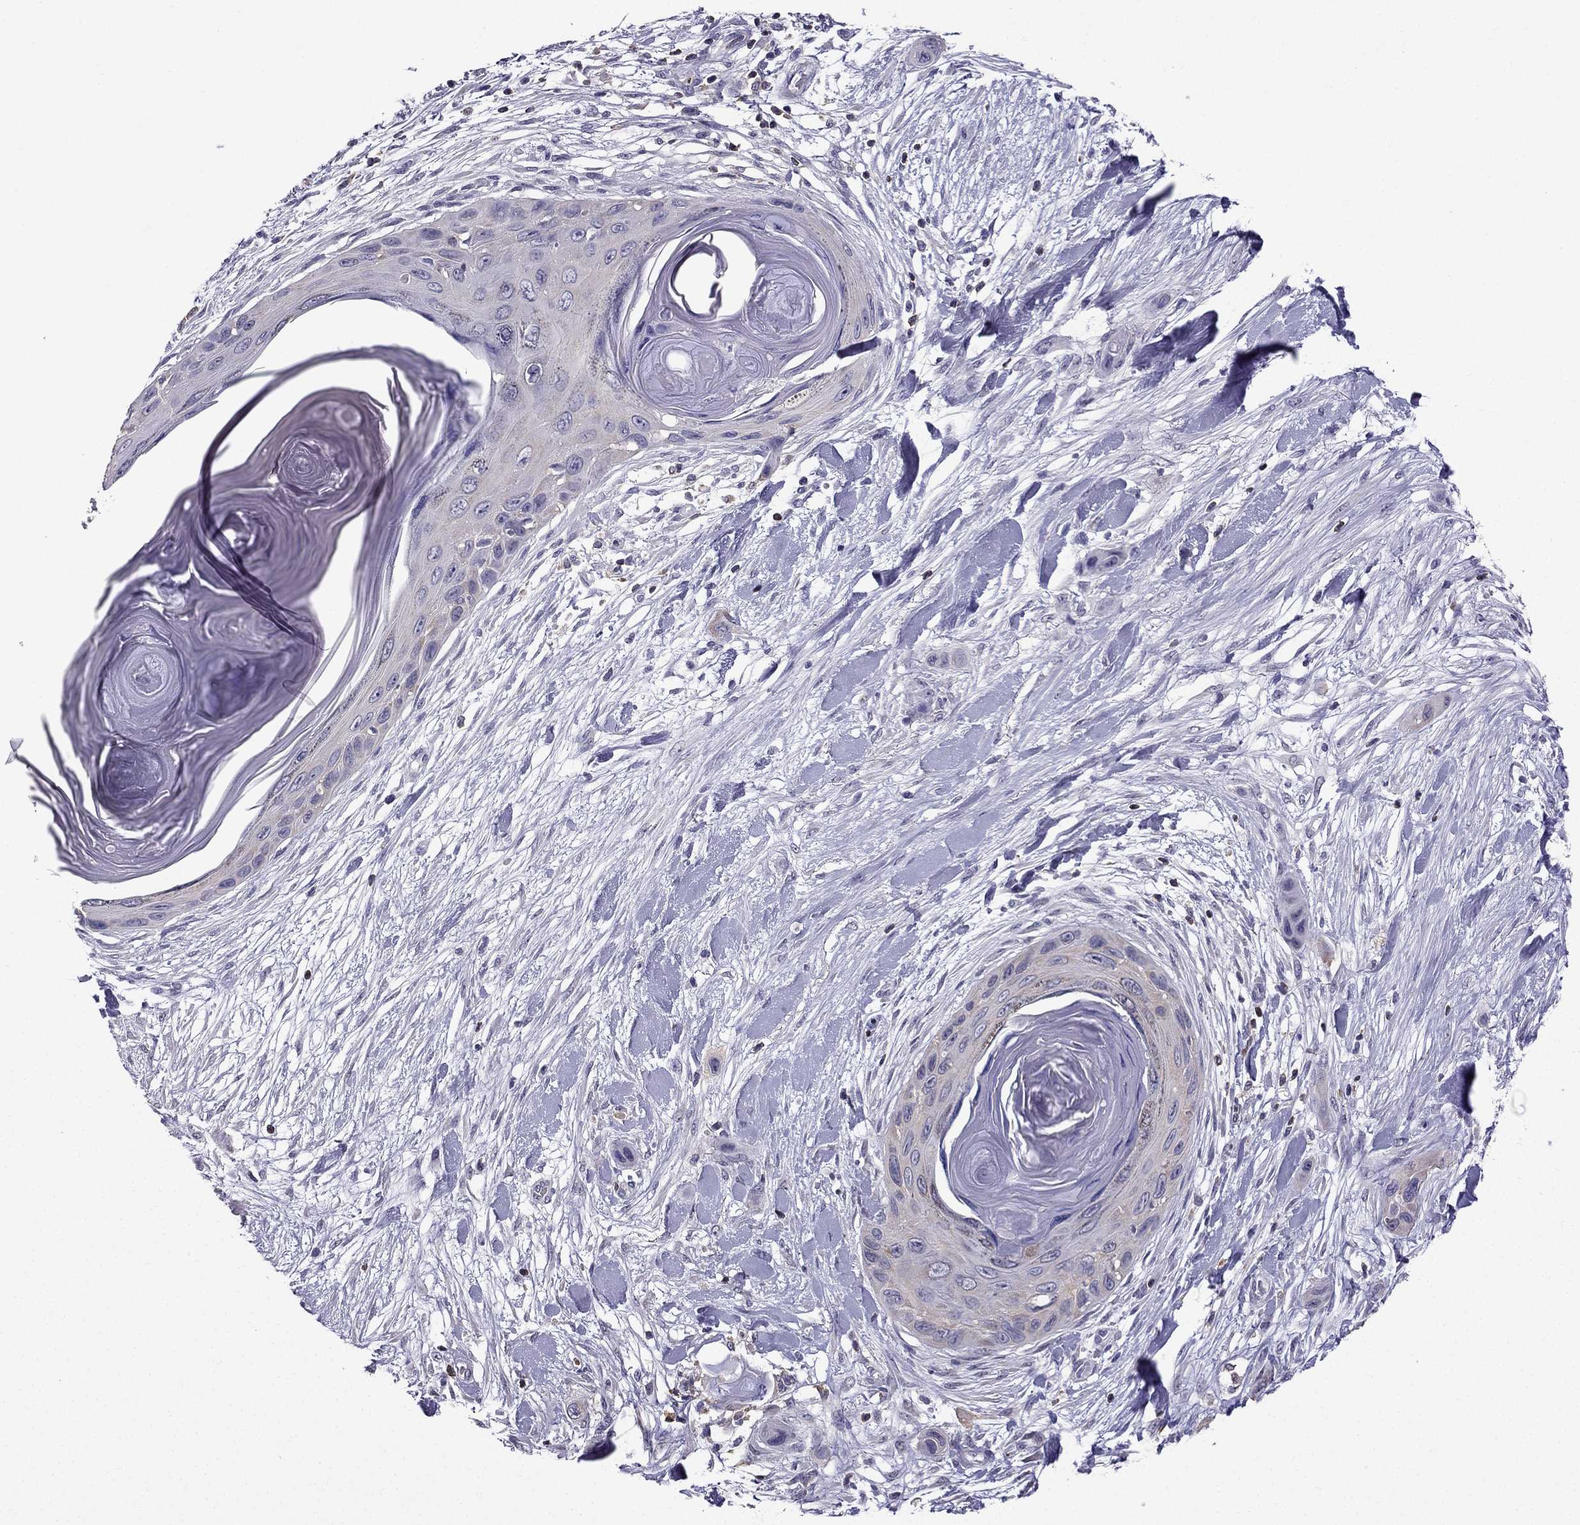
{"staining": {"intensity": "negative", "quantity": "none", "location": "none"}, "tissue": "skin cancer", "cell_type": "Tumor cells", "image_type": "cancer", "snomed": [{"axis": "morphology", "description": "Squamous cell carcinoma, NOS"}, {"axis": "topography", "description": "Skin"}], "caption": "The micrograph reveals no staining of tumor cells in skin cancer.", "gene": "CCK", "patient": {"sex": "male", "age": 79}}